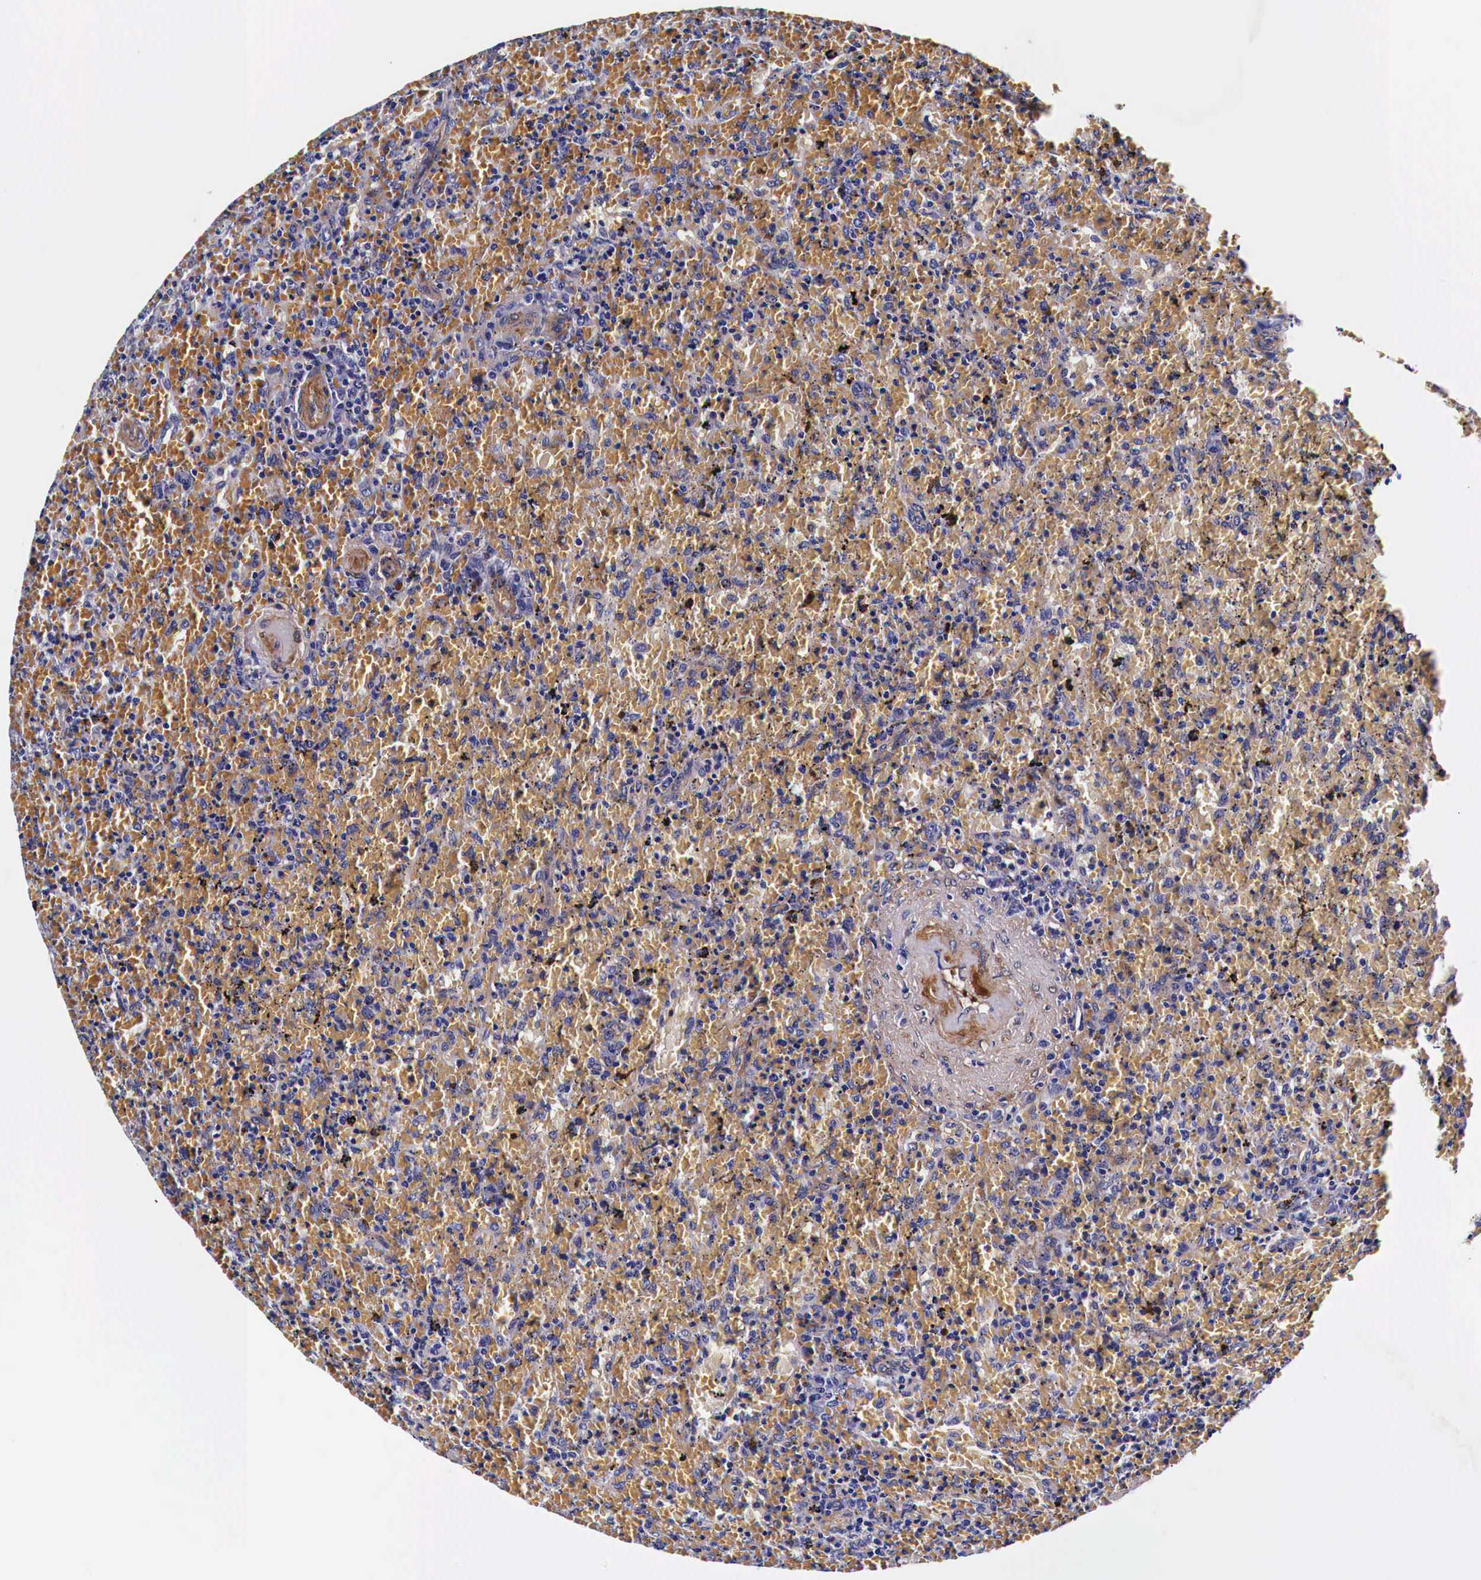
{"staining": {"intensity": "negative", "quantity": "none", "location": "none"}, "tissue": "lymphoma", "cell_type": "Tumor cells", "image_type": "cancer", "snomed": [{"axis": "morphology", "description": "Malignant lymphoma, non-Hodgkin's type, High grade"}, {"axis": "topography", "description": "Spleen"}, {"axis": "topography", "description": "Lymph node"}], "caption": "Immunohistochemistry image of neoplastic tissue: human lymphoma stained with DAB (3,3'-diaminobenzidine) displays no significant protein staining in tumor cells.", "gene": "HSPB1", "patient": {"sex": "female", "age": 70}}